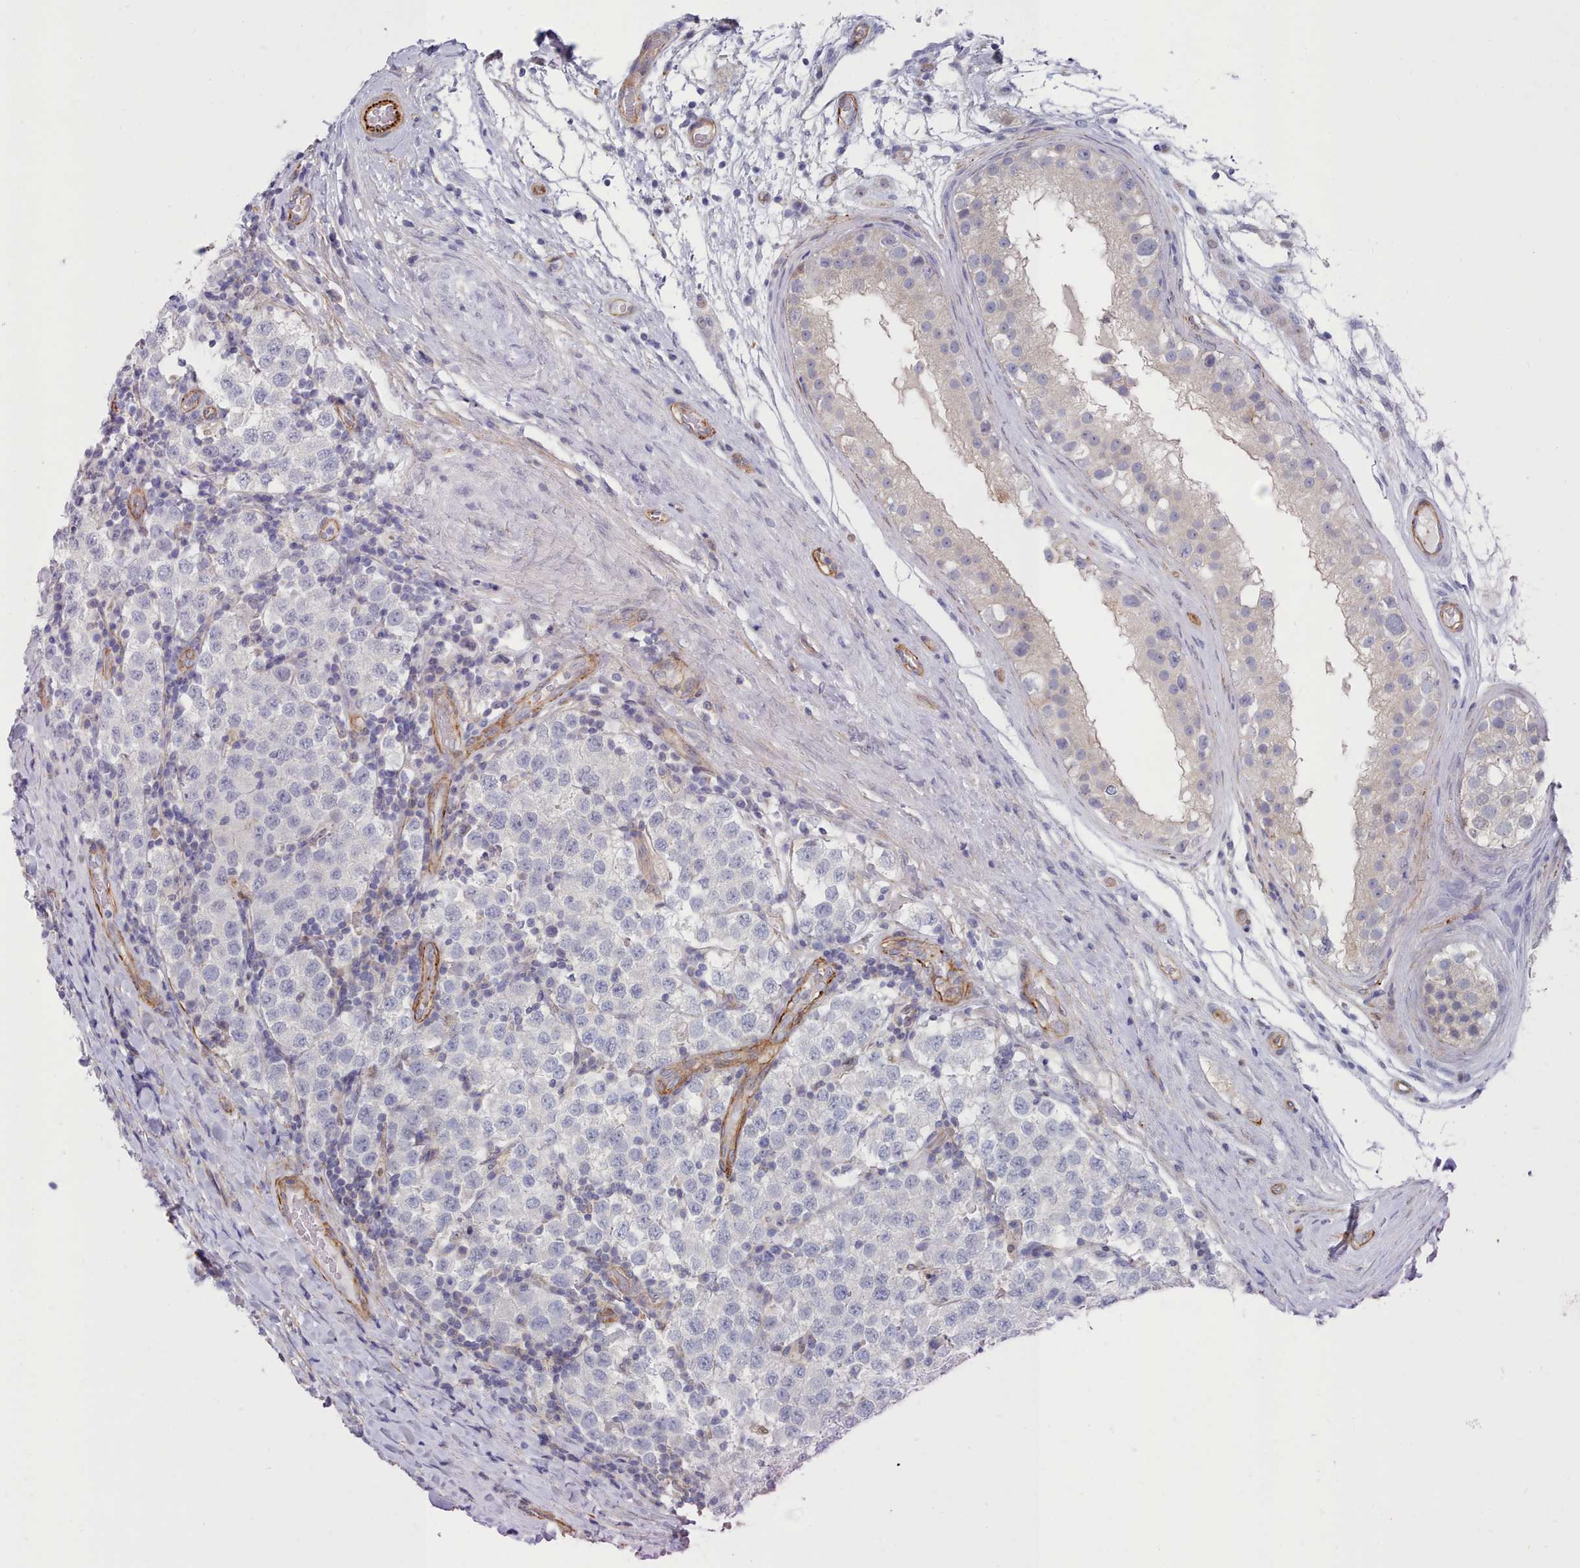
{"staining": {"intensity": "negative", "quantity": "none", "location": "none"}, "tissue": "testis cancer", "cell_type": "Tumor cells", "image_type": "cancer", "snomed": [{"axis": "morphology", "description": "Seminoma, NOS"}, {"axis": "topography", "description": "Testis"}], "caption": "Immunohistochemical staining of human testis seminoma displays no significant positivity in tumor cells.", "gene": "G6PC1", "patient": {"sex": "male", "age": 34}}